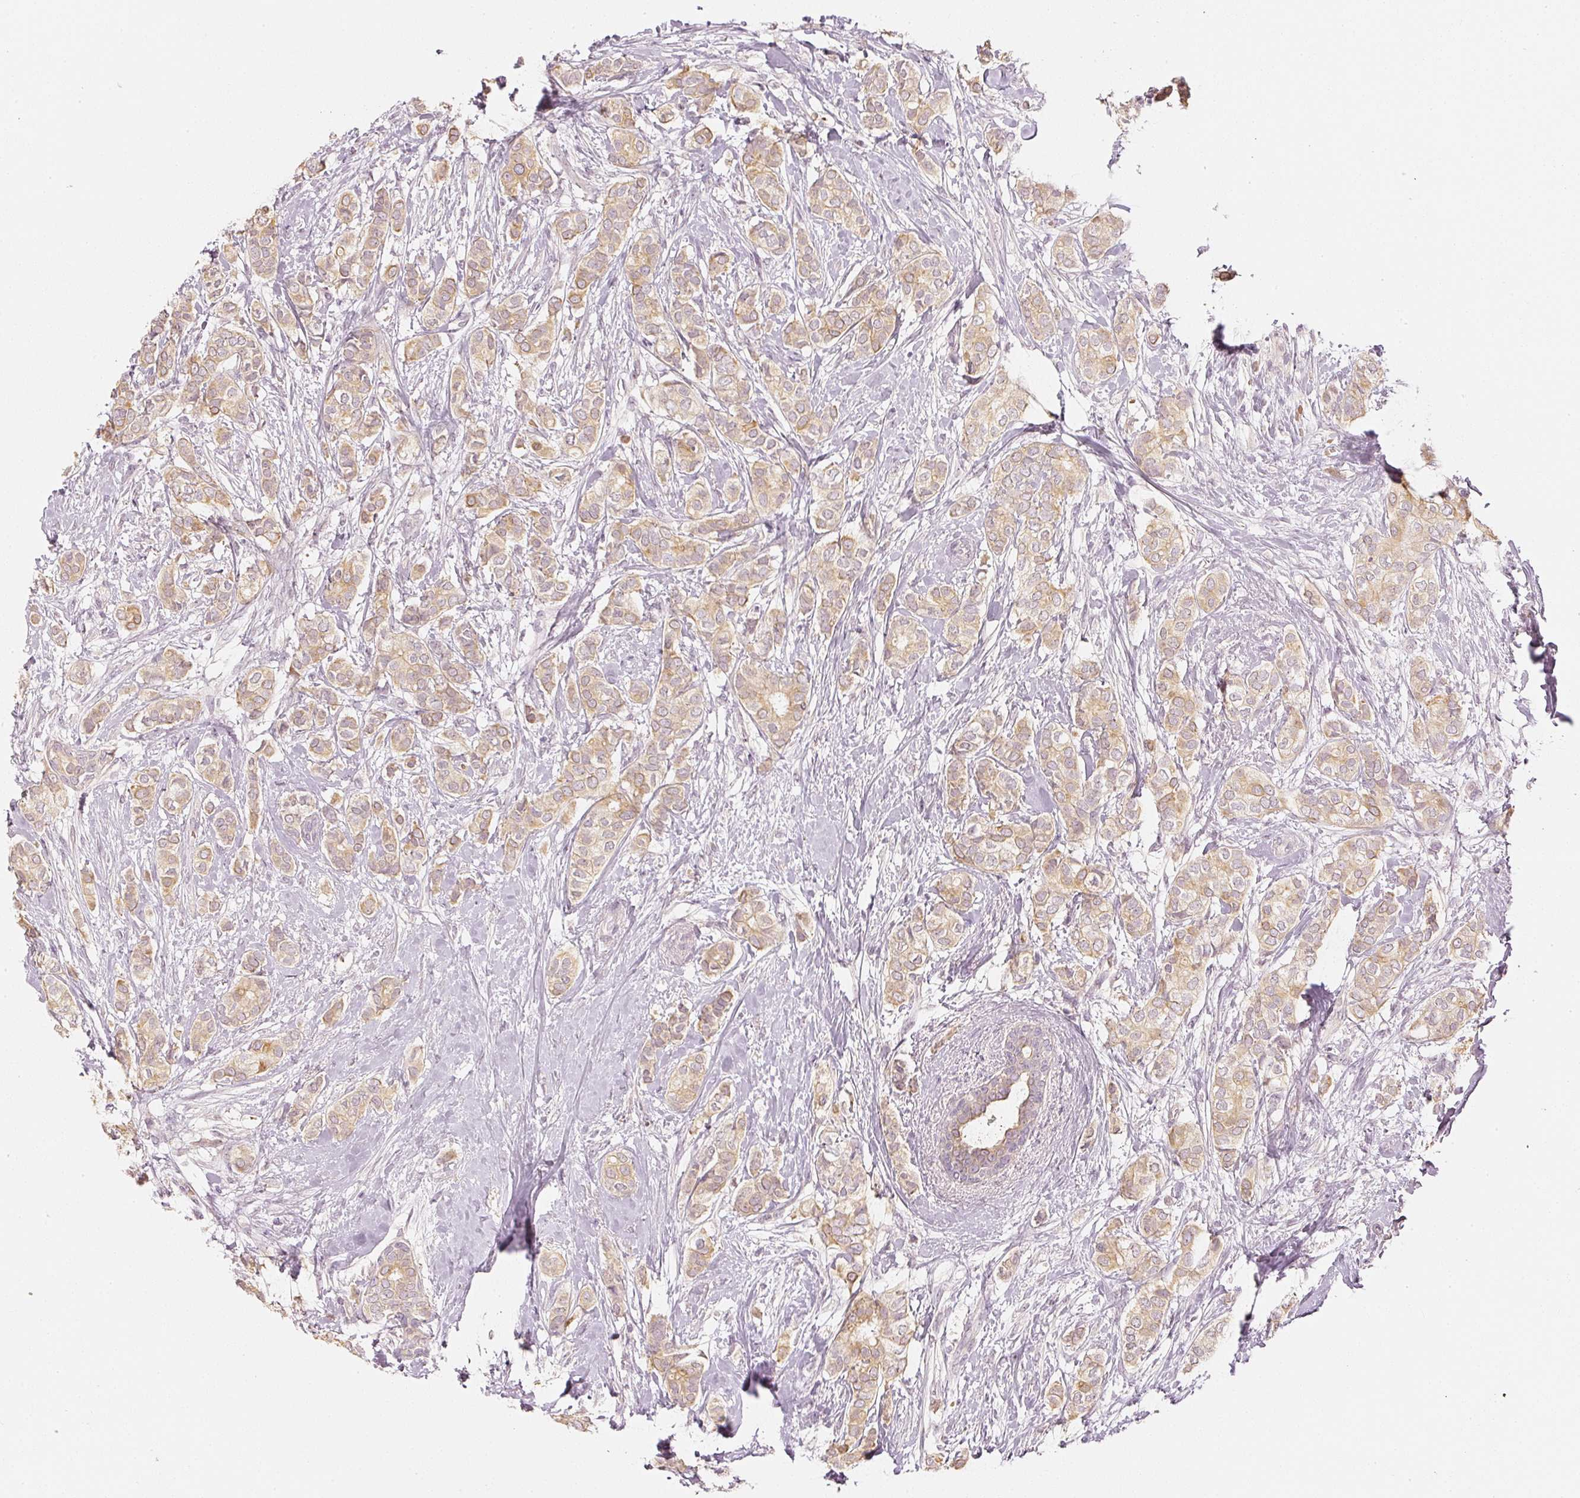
{"staining": {"intensity": "moderate", "quantity": ">75%", "location": "cytoplasmic/membranous"}, "tissue": "breast cancer", "cell_type": "Tumor cells", "image_type": "cancer", "snomed": [{"axis": "morphology", "description": "Duct carcinoma"}, {"axis": "topography", "description": "Breast"}], "caption": "Immunohistochemistry (IHC) of human intraductal carcinoma (breast) shows medium levels of moderate cytoplasmic/membranous expression in approximately >75% of tumor cells.", "gene": "GZMA", "patient": {"sex": "female", "age": 73}}